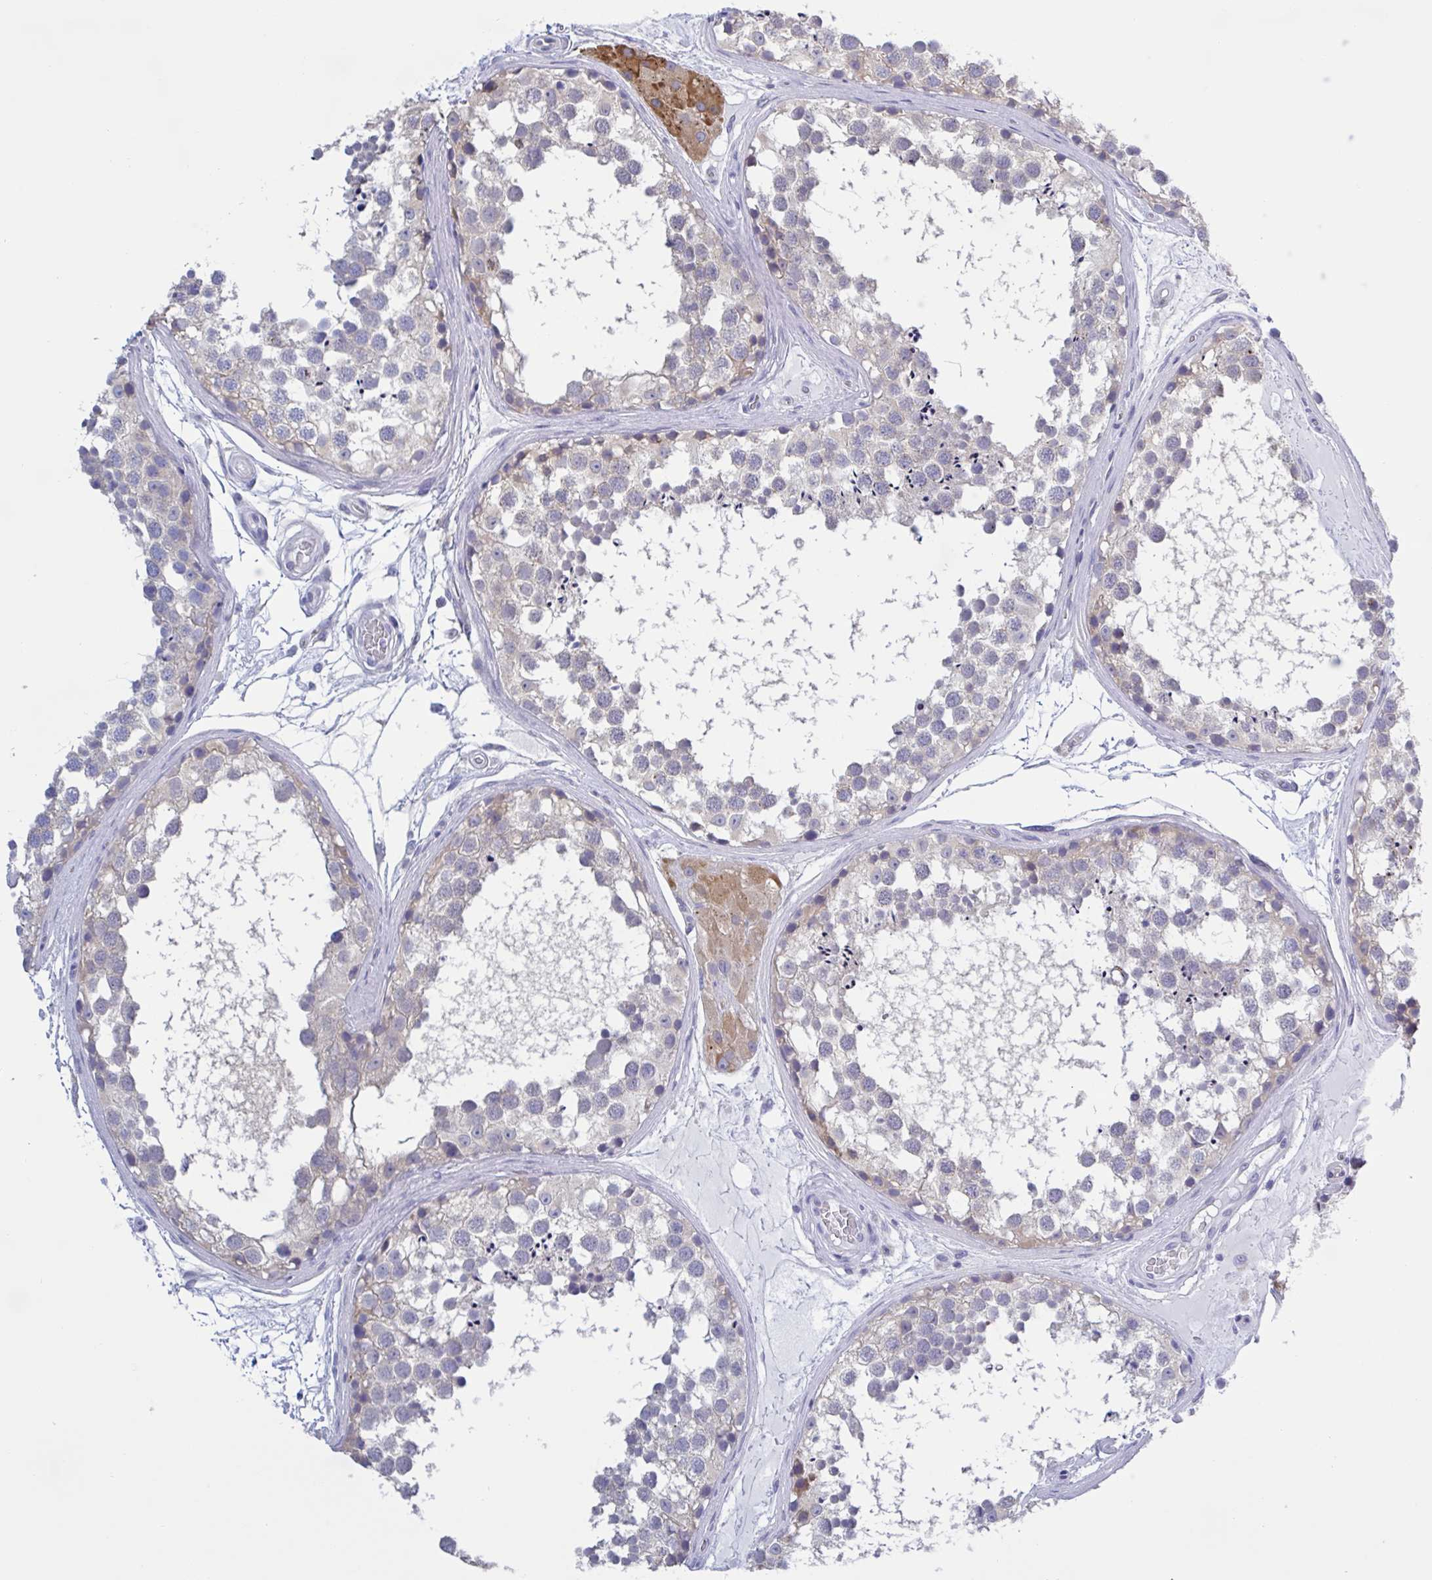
{"staining": {"intensity": "weak", "quantity": "<25%", "location": "cytoplasmic/membranous"}, "tissue": "testis", "cell_type": "Cells in seminiferous ducts", "image_type": "normal", "snomed": [{"axis": "morphology", "description": "Normal tissue, NOS"}, {"axis": "morphology", "description": "Seminoma, NOS"}, {"axis": "topography", "description": "Testis"}], "caption": "A high-resolution histopathology image shows immunohistochemistry (IHC) staining of normal testis, which demonstrates no significant staining in cells in seminiferous ducts.", "gene": "CHMP5", "patient": {"sex": "male", "age": 65}}